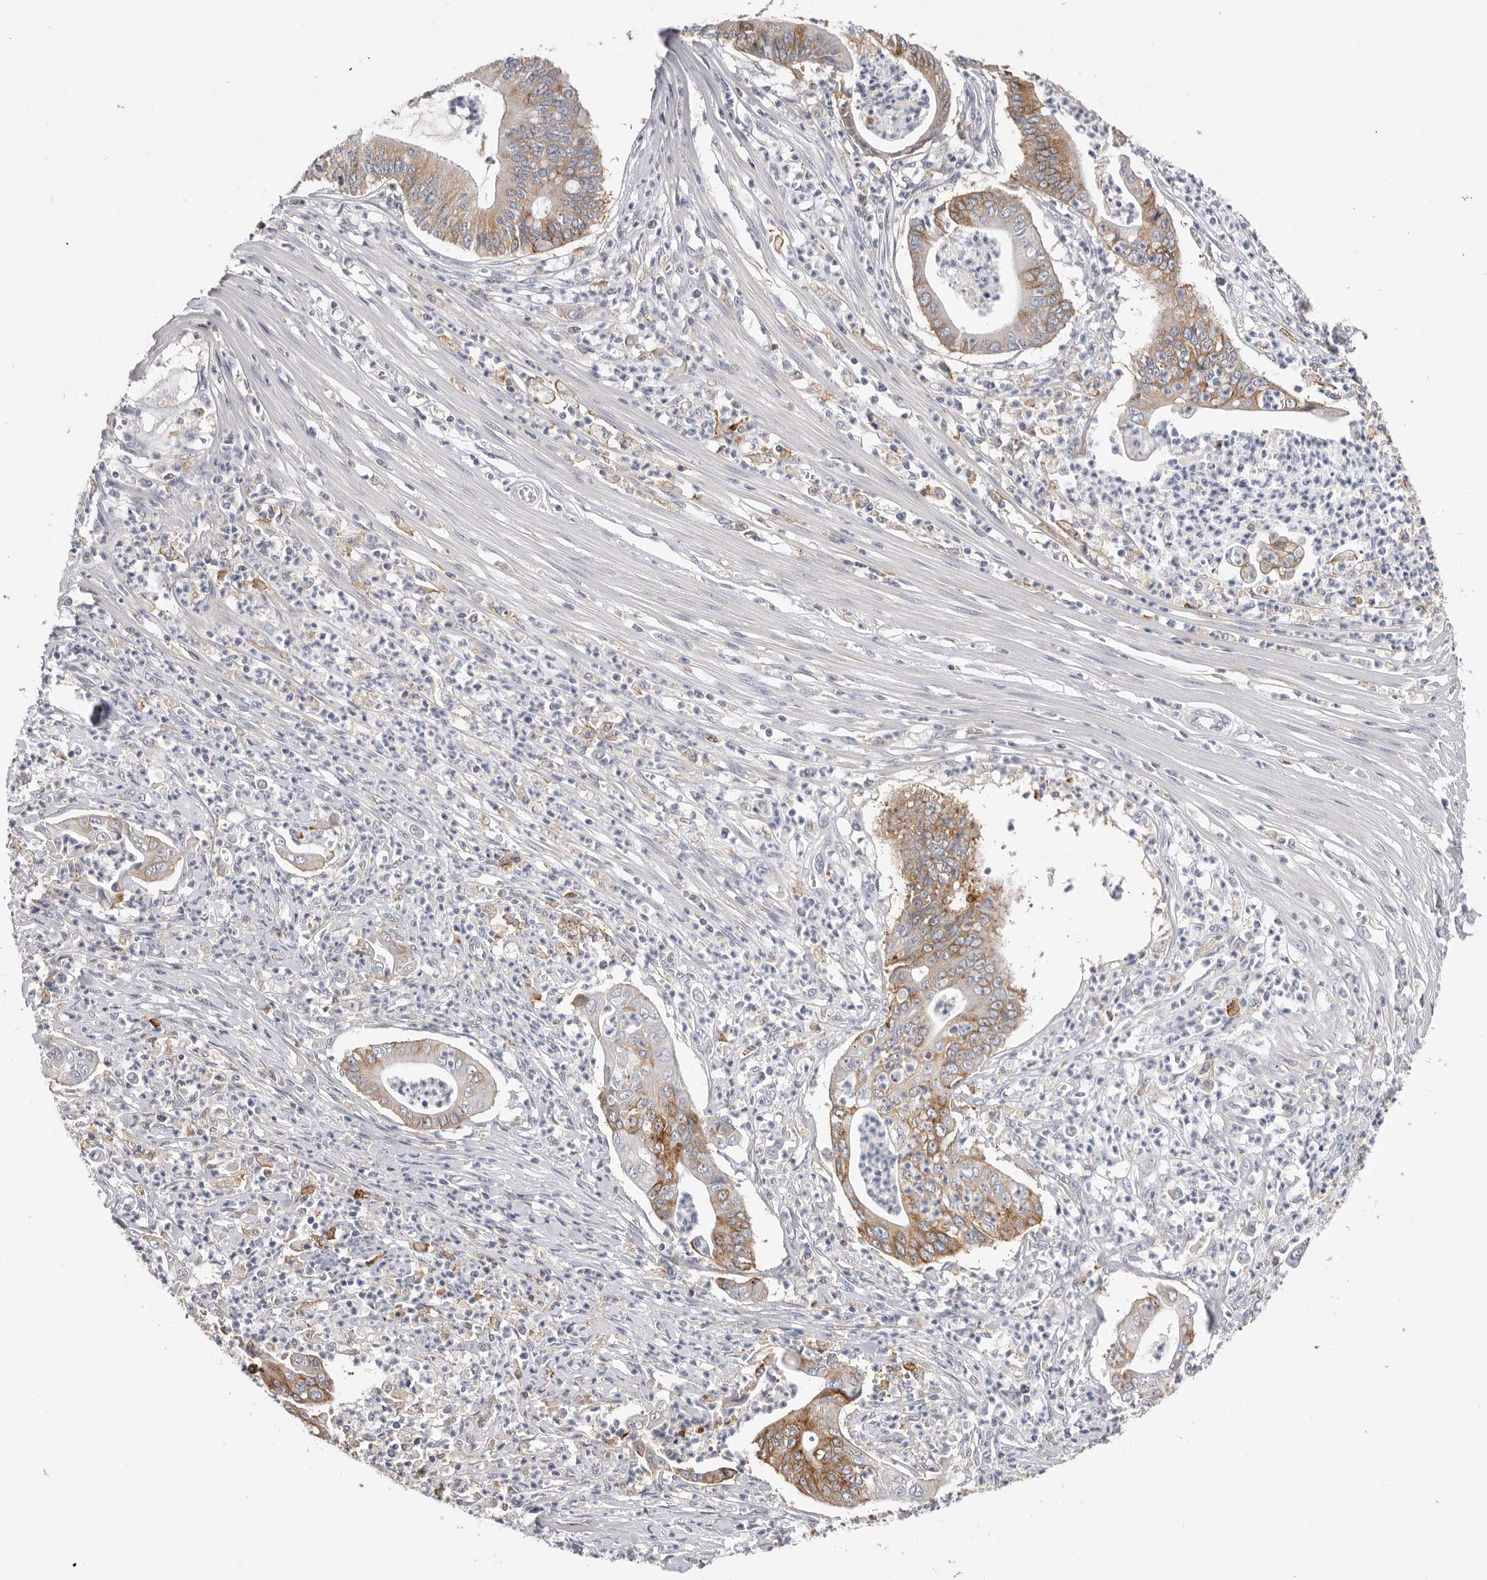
{"staining": {"intensity": "moderate", "quantity": ">75%", "location": "cytoplasmic/membranous"}, "tissue": "pancreatic cancer", "cell_type": "Tumor cells", "image_type": "cancer", "snomed": [{"axis": "morphology", "description": "Adenocarcinoma, NOS"}, {"axis": "topography", "description": "Pancreas"}], "caption": "Moderate cytoplasmic/membranous positivity for a protein is appreciated in about >75% of tumor cells of pancreatic adenocarcinoma using immunohistochemistry.", "gene": "TFRC", "patient": {"sex": "male", "age": 69}}